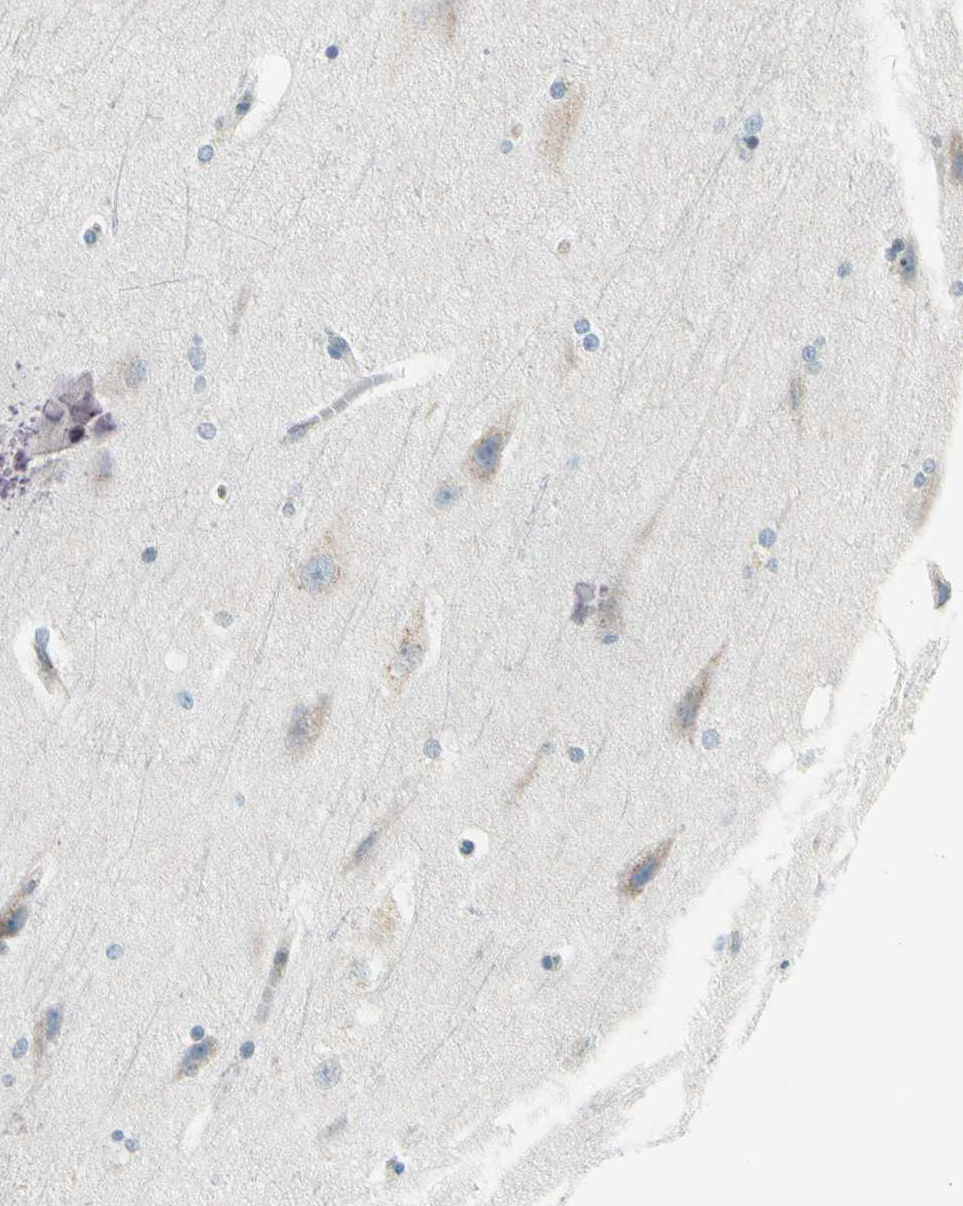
{"staining": {"intensity": "weak", "quantity": "25%-75%", "location": "cytoplasmic/membranous"}, "tissue": "cerebral cortex", "cell_type": "Endothelial cells", "image_type": "normal", "snomed": [{"axis": "morphology", "description": "Normal tissue, NOS"}, {"axis": "topography", "description": "Cerebral cortex"}, {"axis": "topography", "description": "Hippocampus"}], "caption": "Cerebral cortex stained with a brown dye exhibits weak cytoplasmic/membranous positive positivity in about 25%-75% of endothelial cells.", "gene": "MANSC1", "patient": {"sex": "female", "age": 19}}